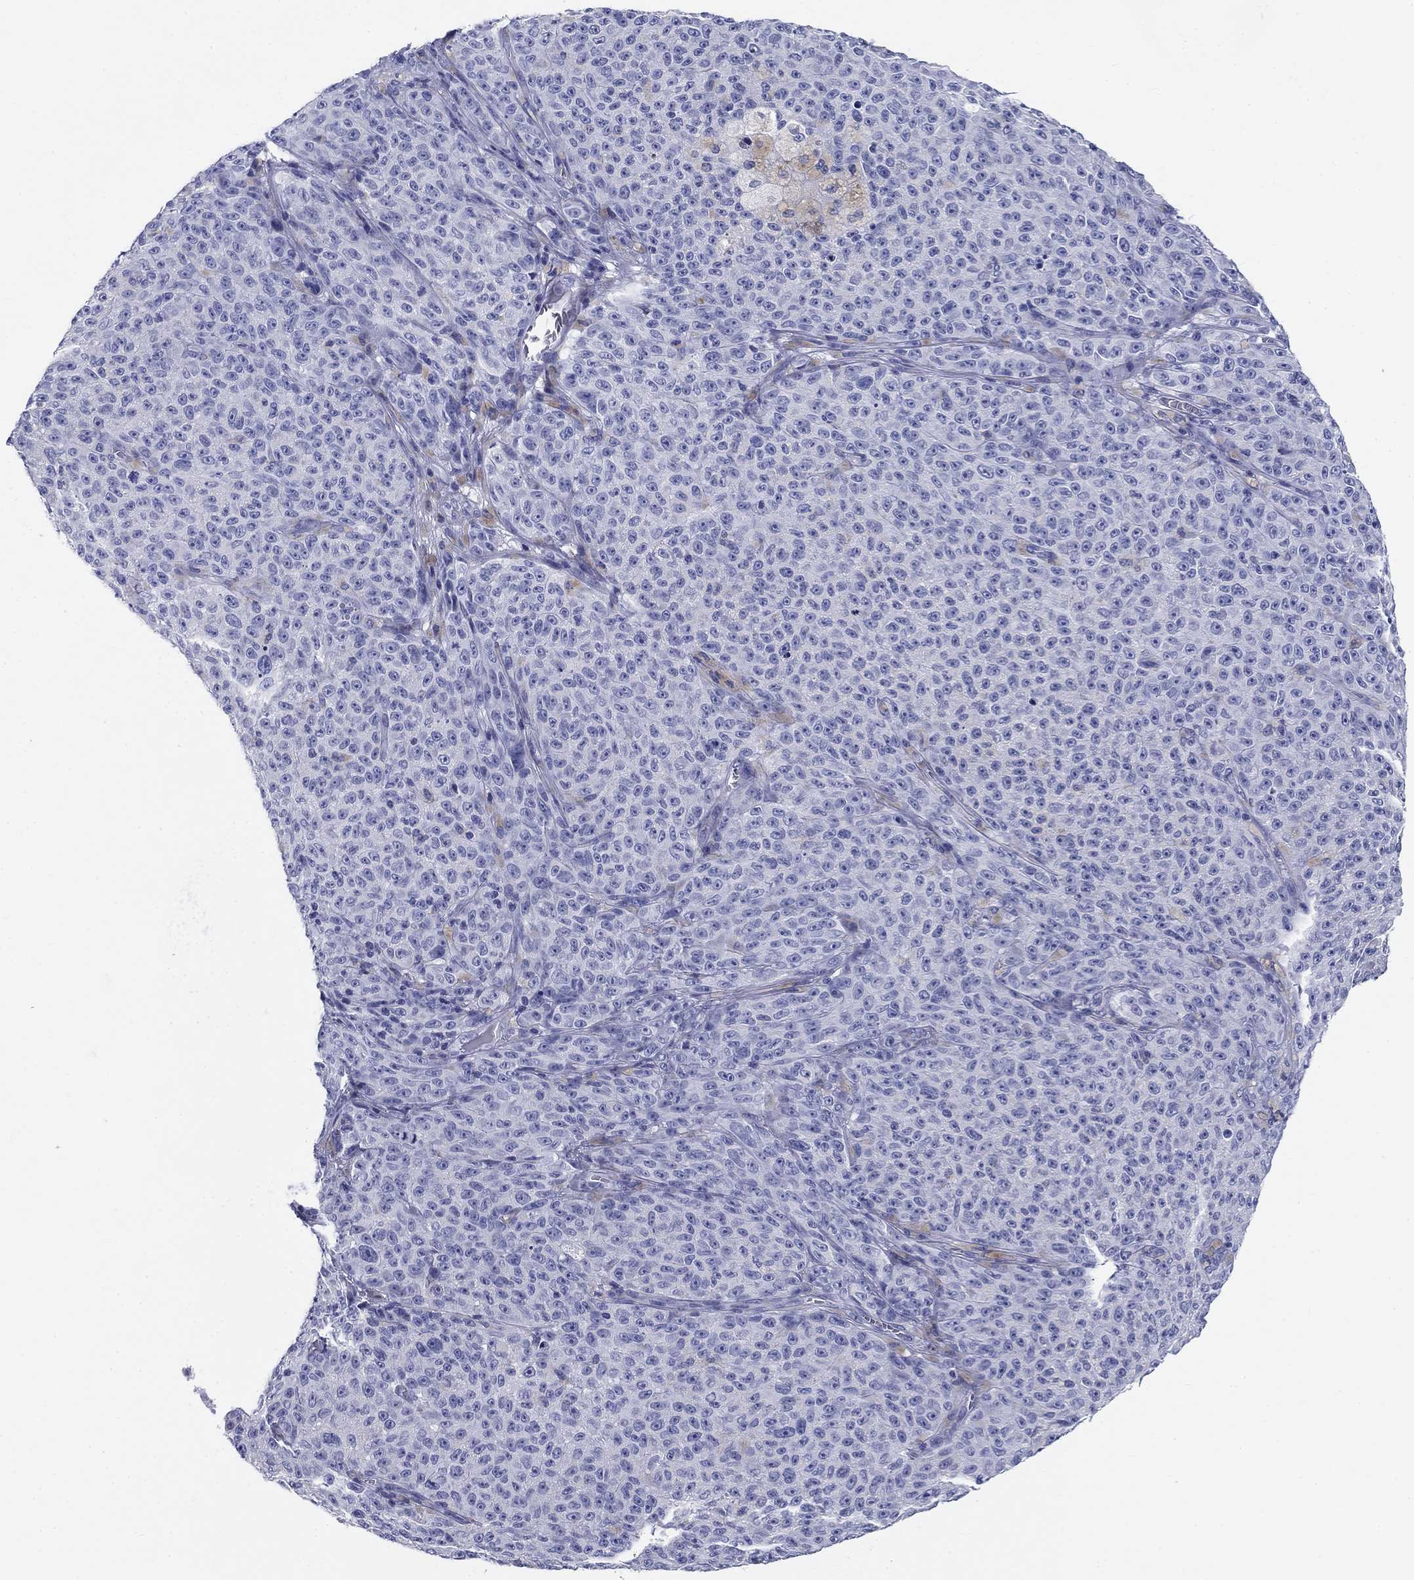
{"staining": {"intensity": "negative", "quantity": "none", "location": "none"}, "tissue": "melanoma", "cell_type": "Tumor cells", "image_type": "cancer", "snomed": [{"axis": "morphology", "description": "Malignant melanoma, NOS"}, {"axis": "topography", "description": "Skin"}], "caption": "This is an immunohistochemistry (IHC) histopathology image of human melanoma. There is no positivity in tumor cells.", "gene": "UPB1", "patient": {"sex": "female", "age": 82}}